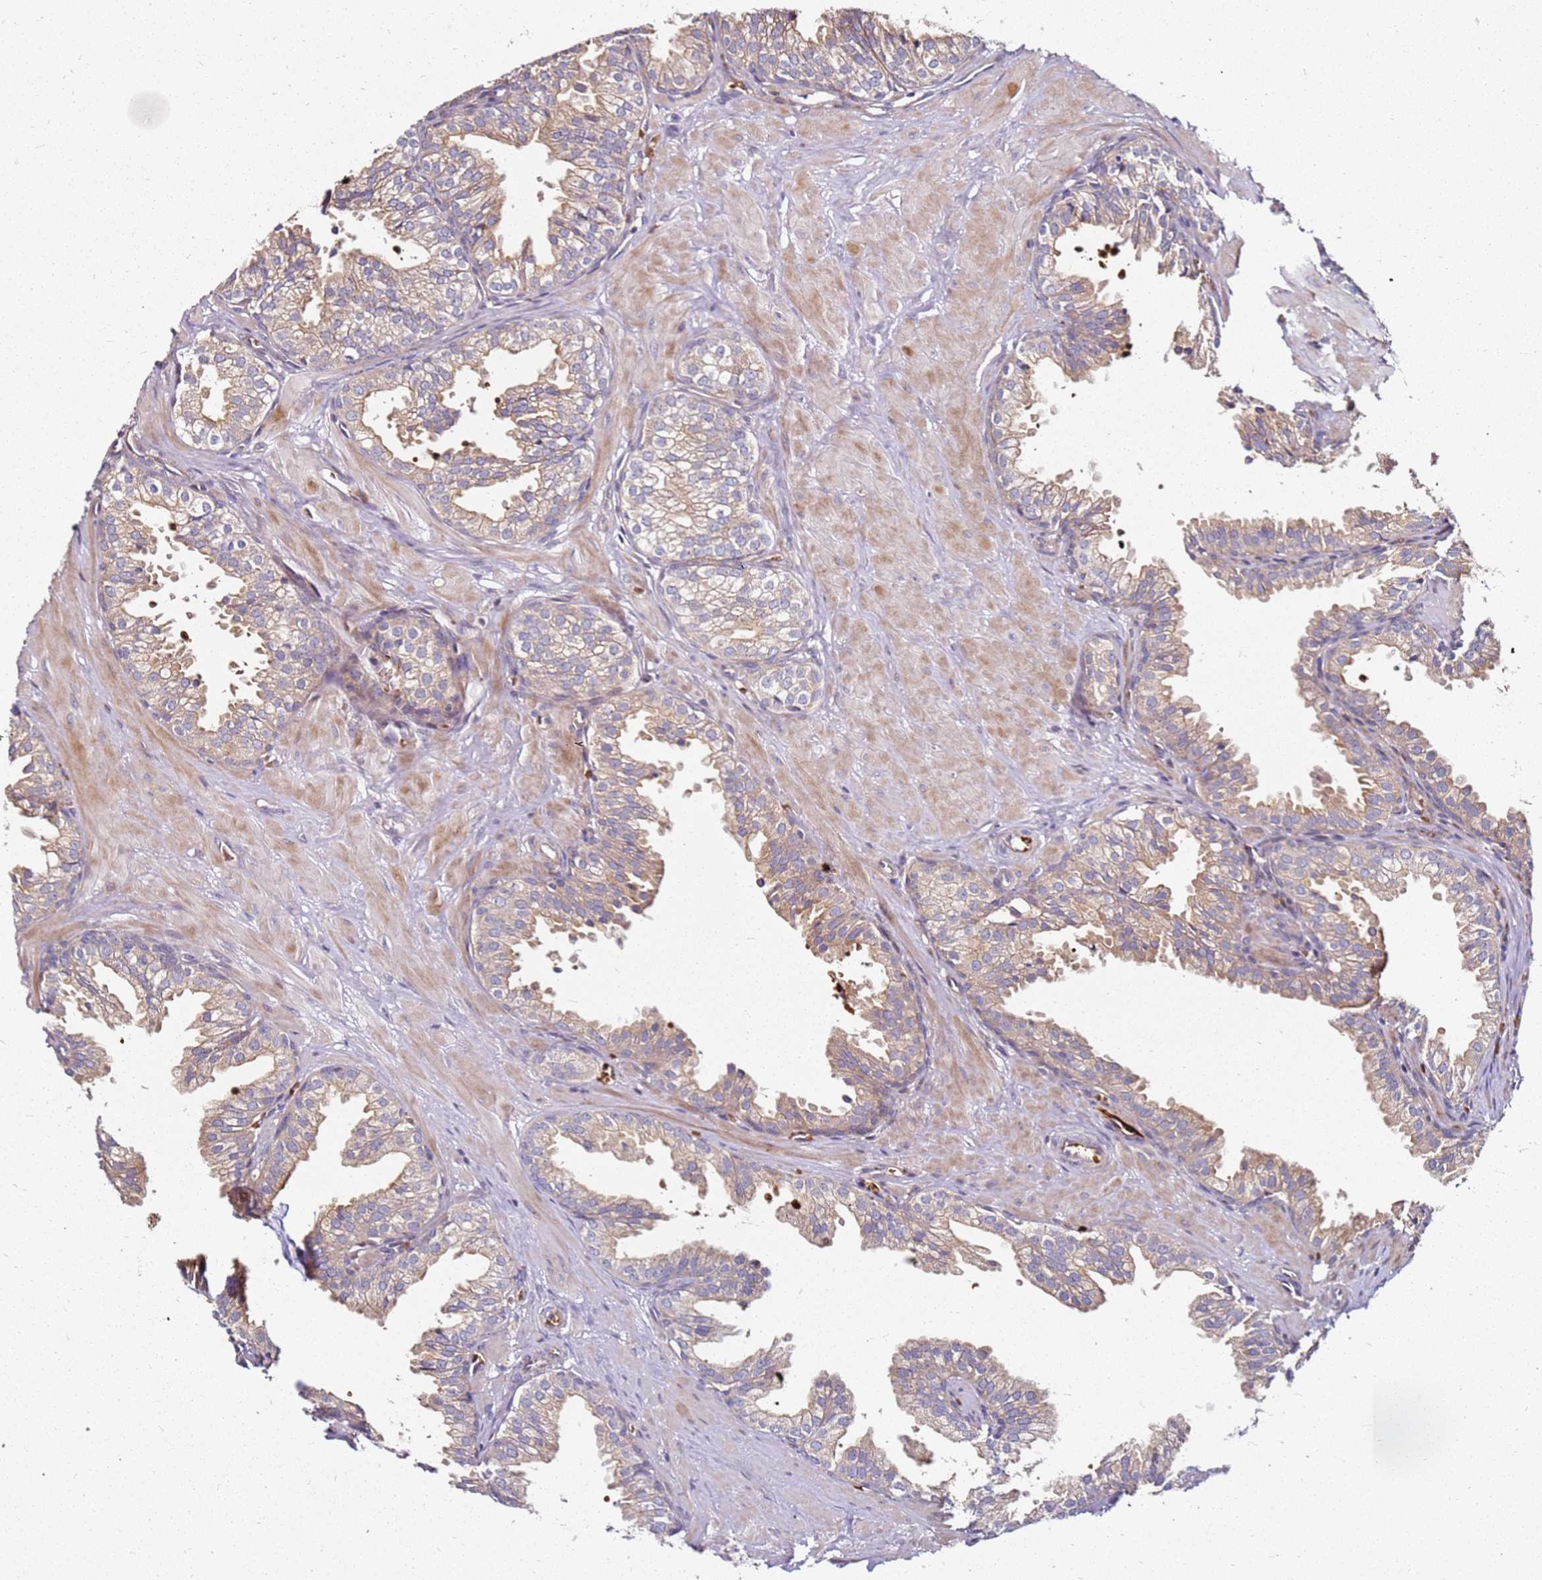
{"staining": {"intensity": "weak", "quantity": "25%-75%", "location": "cytoplasmic/membranous"}, "tissue": "prostate", "cell_type": "Glandular cells", "image_type": "normal", "snomed": [{"axis": "morphology", "description": "Normal tissue, NOS"}, {"axis": "topography", "description": "Prostate"}, {"axis": "topography", "description": "Peripheral nerve tissue"}], "caption": "The micrograph shows immunohistochemical staining of benign prostate. There is weak cytoplasmic/membranous staining is appreciated in approximately 25%-75% of glandular cells.", "gene": "RNF11", "patient": {"sex": "male", "age": 55}}